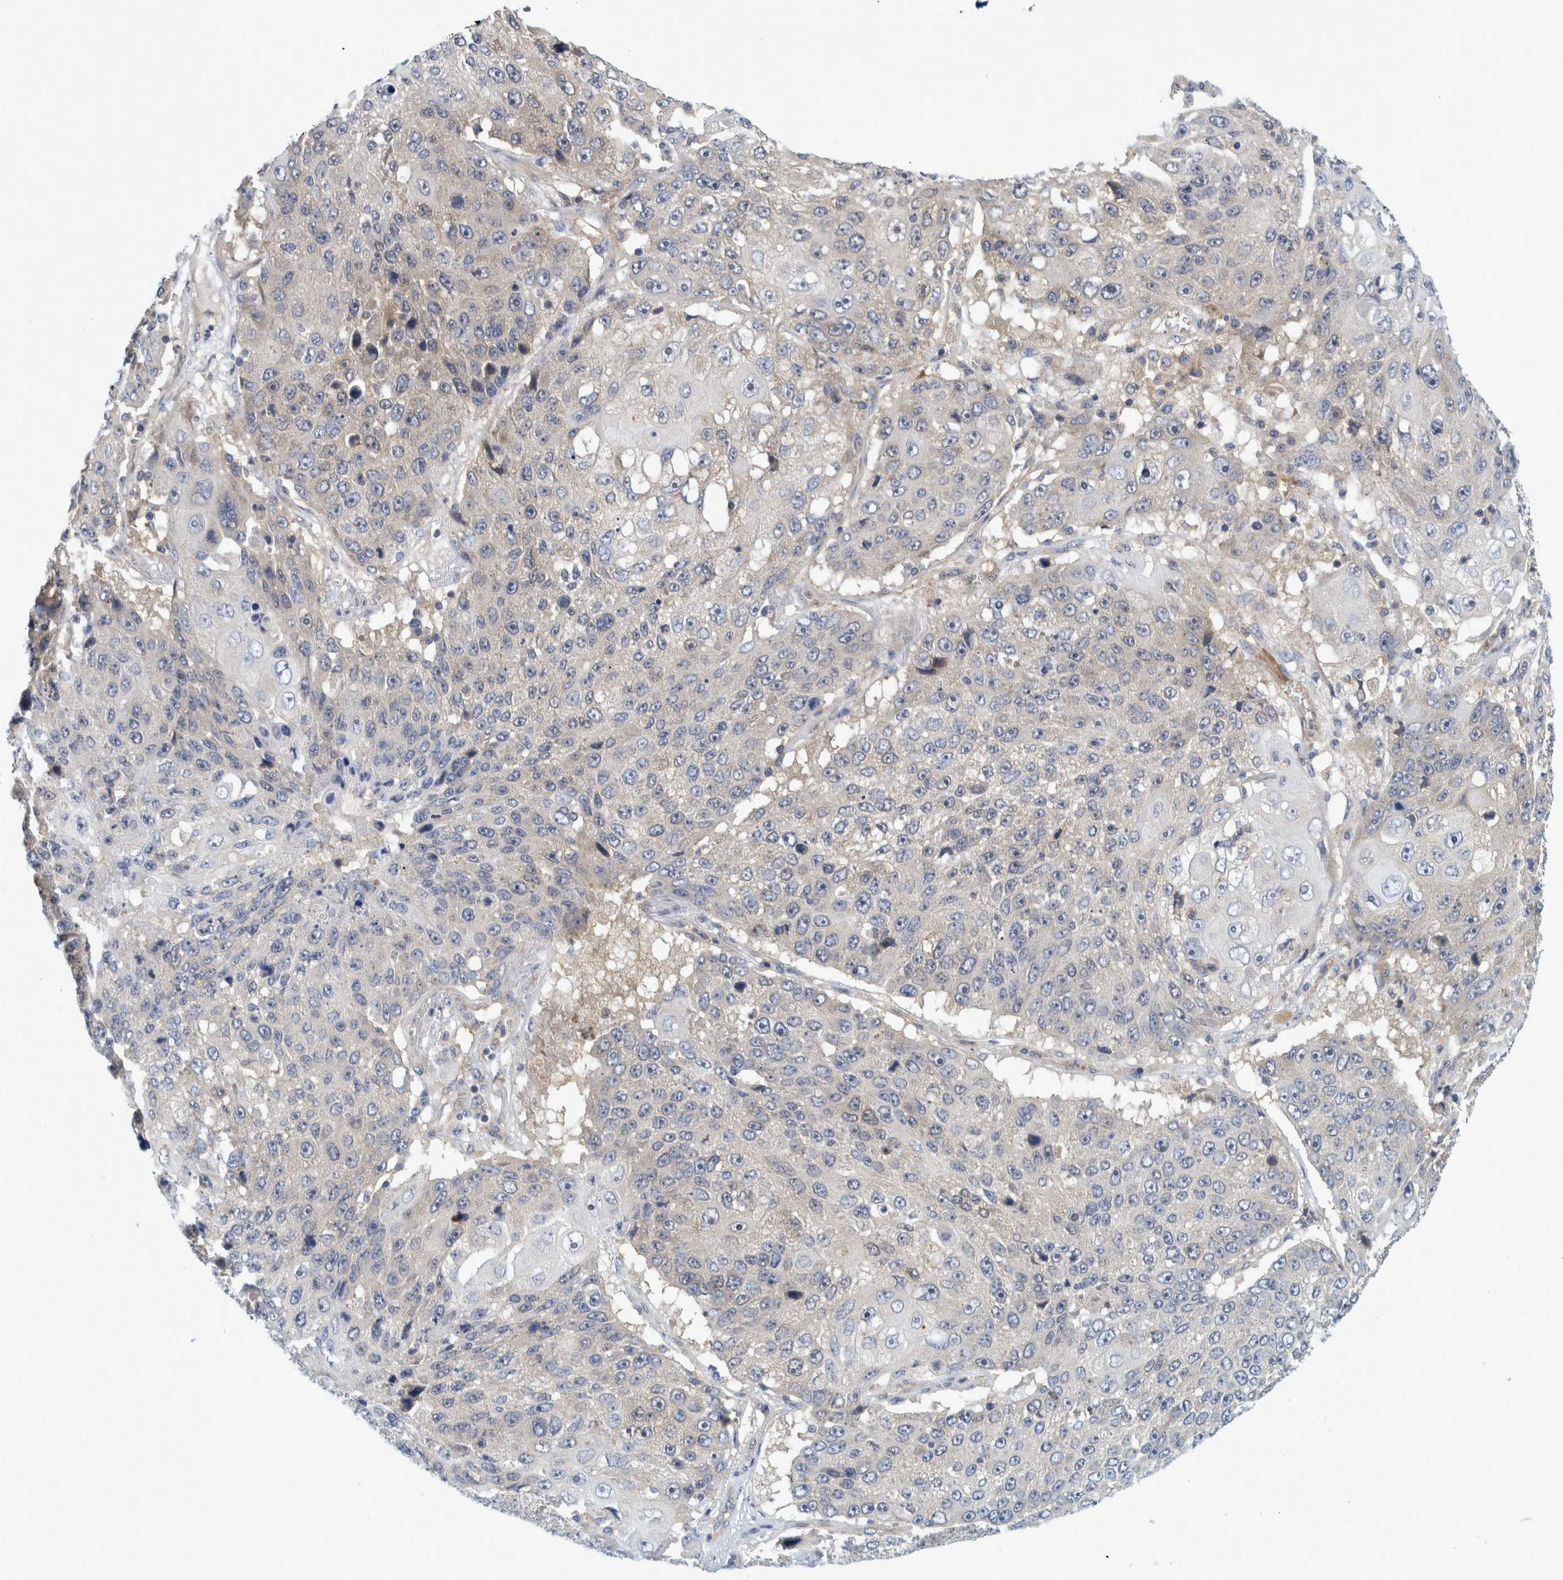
{"staining": {"intensity": "negative", "quantity": "none", "location": "none"}, "tissue": "lung cancer", "cell_type": "Tumor cells", "image_type": "cancer", "snomed": [{"axis": "morphology", "description": "Squamous cell carcinoma, NOS"}, {"axis": "topography", "description": "Lung"}], "caption": "DAB (3,3'-diaminobenzidine) immunohistochemical staining of squamous cell carcinoma (lung) reveals no significant staining in tumor cells. The staining was performed using DAB (3,3'-diaminobenzidine) to visualize the protein expression in brown, while the nuclei were stained in blue with hematoxylin (Magnification: 20x).", "gene": "ZNF324B", "patient": {"sex": "male", "age": 61}}